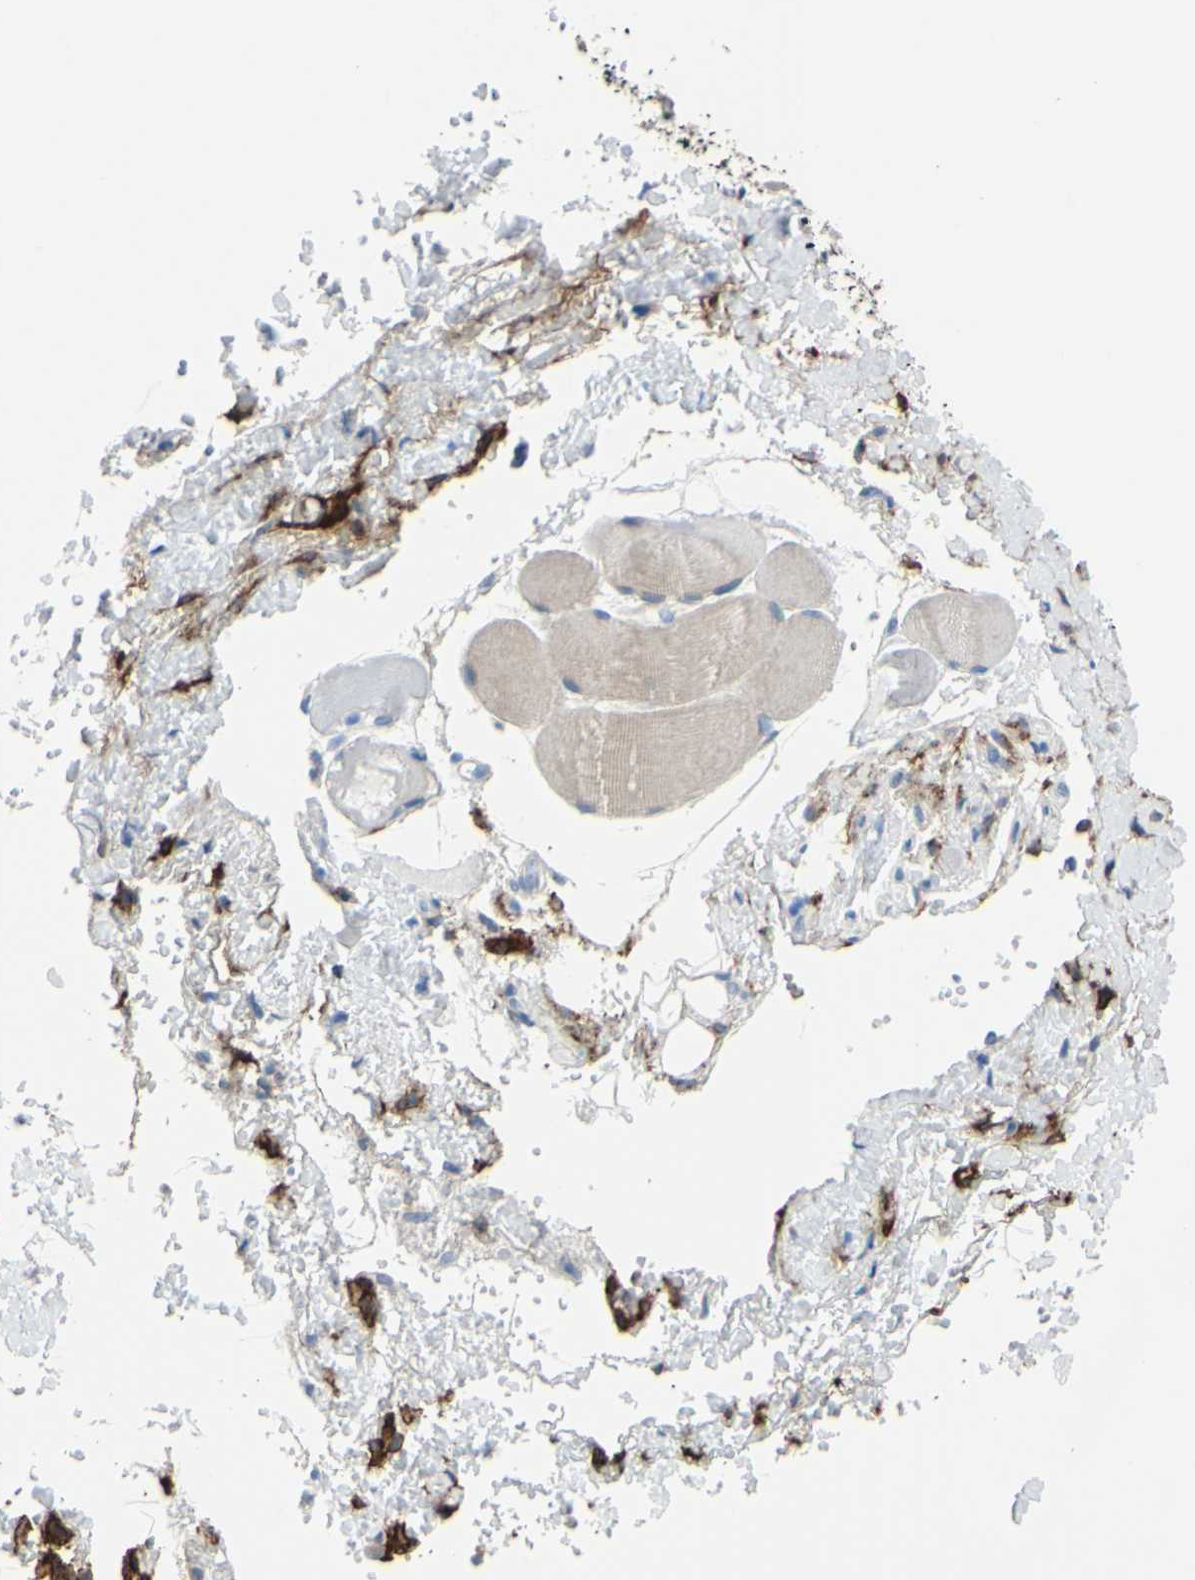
{"staining": {"intensity": "negative", "quantity": "none", "location": "none"}, "tissue": "adipose tissue", "cell_type": "Adipocytes", "image_type": "normal", "snomed": [{"axis": "morphology", "description": "Normal tissue, NOS"}, {"axis": "morphology", "description": "Inflammation, NOS"}, {"axis": "topography", "description": "Vascular tissue"}, {"axis": "topography", "description": "Salivary gland"}], "caption": "An IHC micrograph of unremarkable adipose tissue is shown. There is no staining in adipocytes of adipose tissue.", "gene": "FCGR2A", "patient": {"sex": "female", "age": 75}}